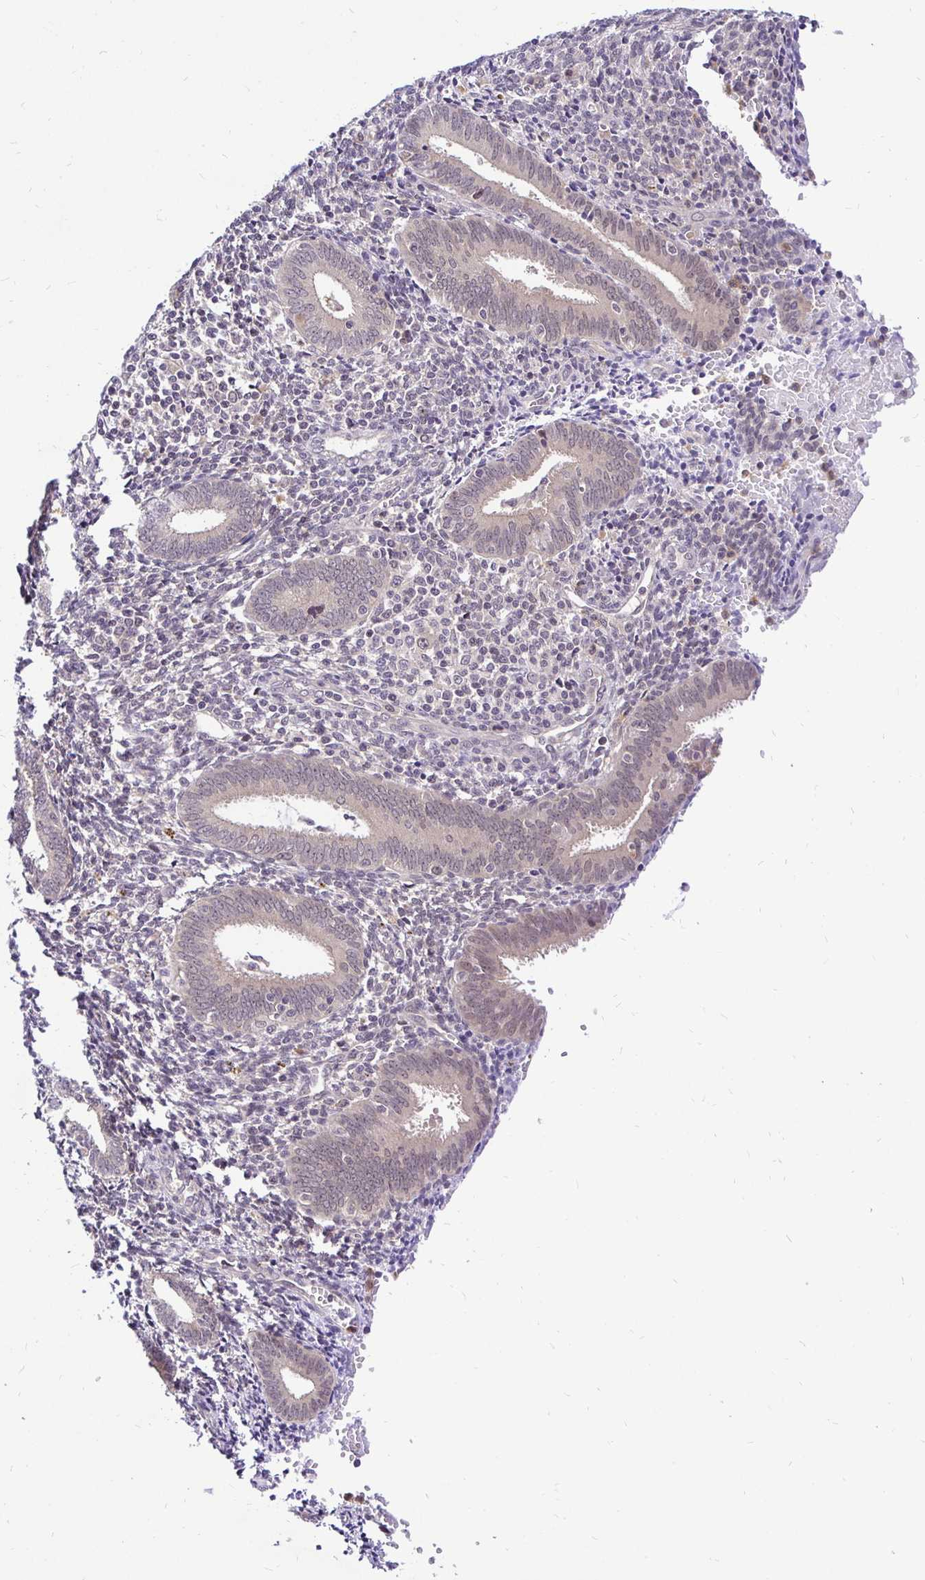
{"staining": {"intensity": "negative", "quantity": "none", "location": "none"}, "tissue": "endometrium", "cell_type": "Cells in endometrial stroma", "image_type": "normal", "snomed": [{"axis": "morphology", "description": "Normal tissue, NOS"}, {"axis": "topography", "description": "Endometrium"}], "caption": "IHC image of benign human endometrium stained for a protein (brown), which exhibits no positivity in cells in endometrial stroma. The staining is performed using DAB (3,3'-diaminobenzidine) brown chromogen with nuclei counter-stained in using hematoxylin.", "gene": "UBE2M", "patient": {"sex": "female", "age": 41}}